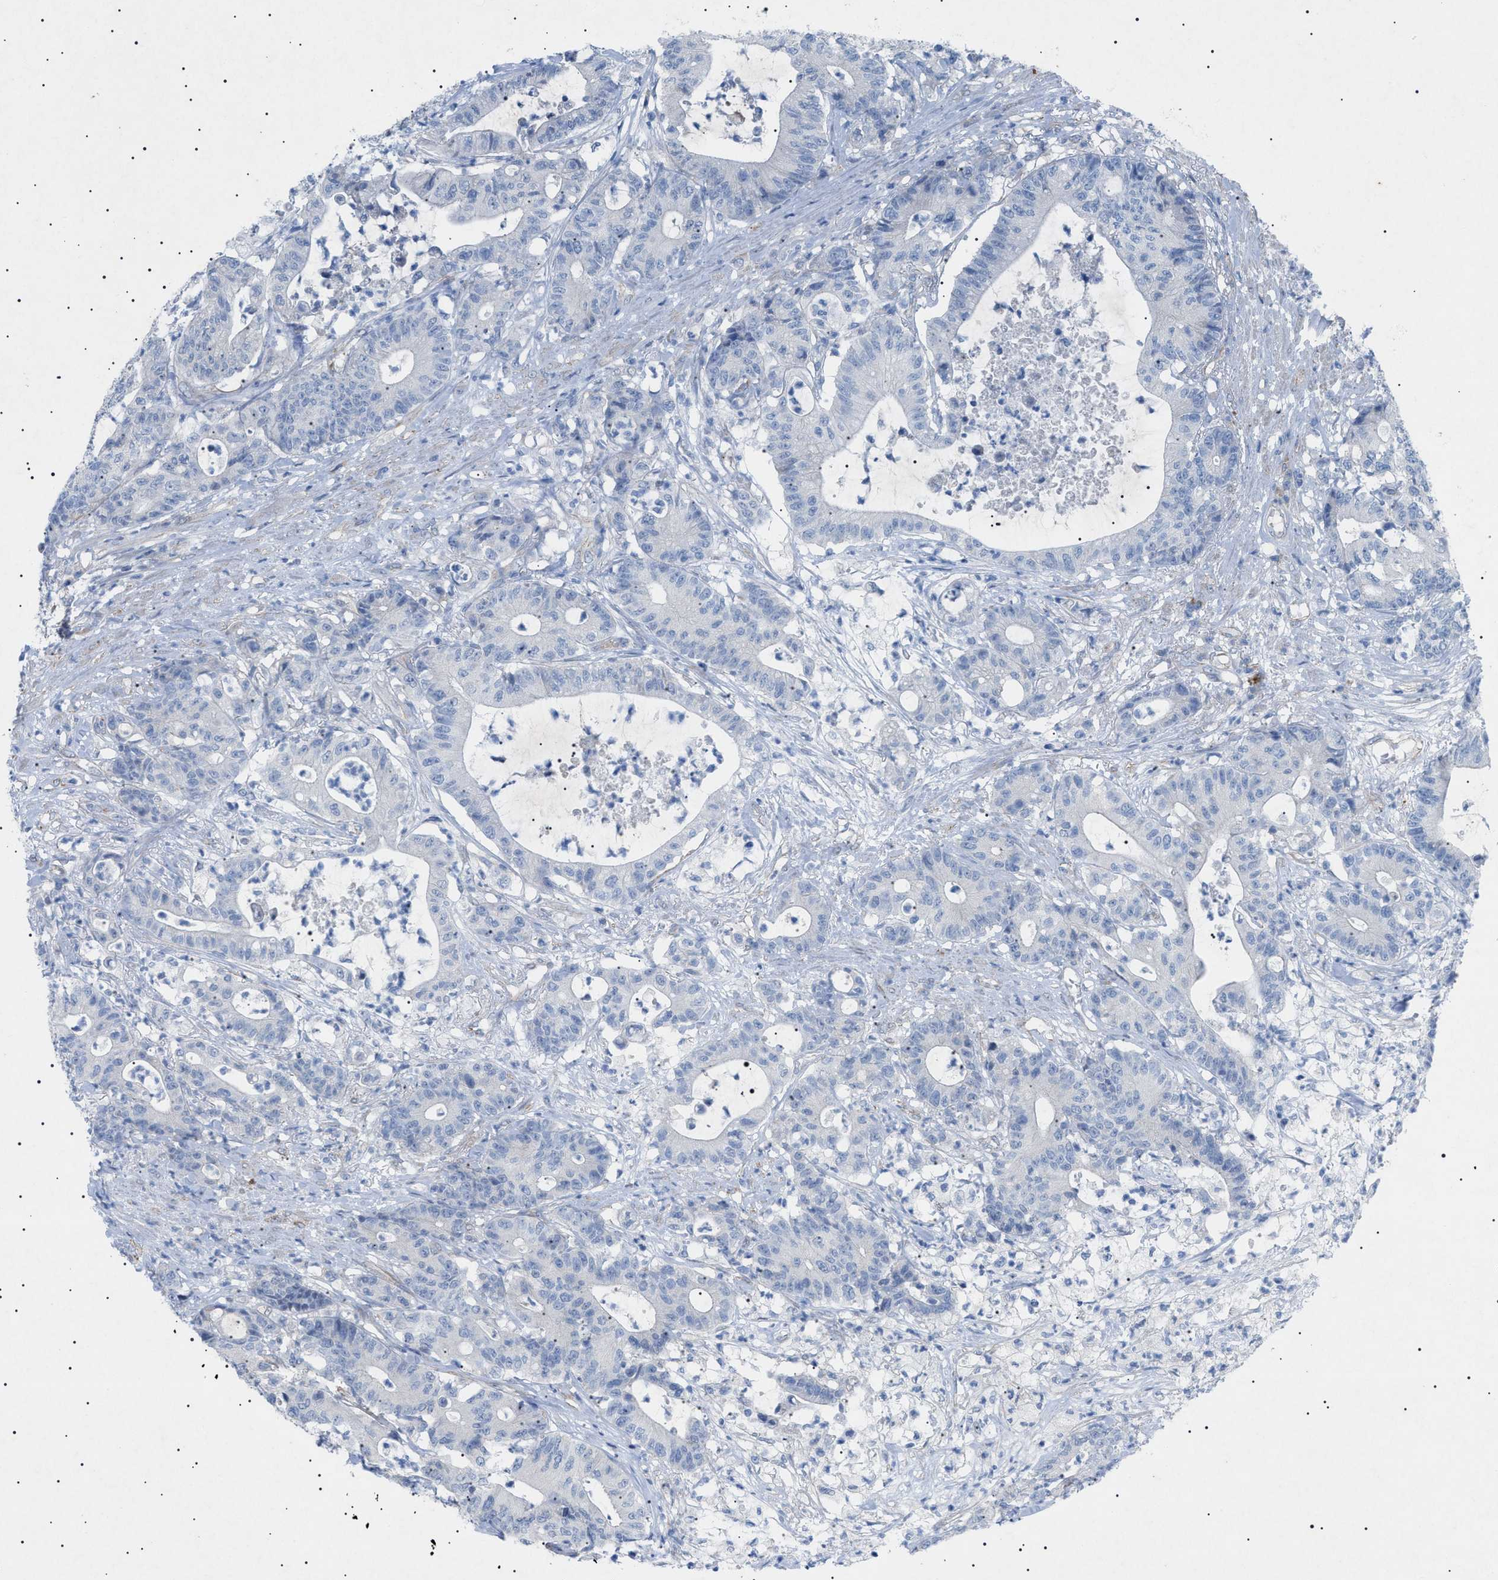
{"staining": {"intensity": "negative", "quantity": "none", "location": "none"}, "tissue": "colorectal cancer", "cell_type": "Tumor cells", "image_type": "cancer", "snomed": [{"axis": "morphology", "description": "Adenocarcinoma, NOS"}, {"axis": "topography", "description": "Colon"}], "caption": "IHC of adenocarcinoma (colorectal) demonstrates no positivity in tumor cells.", "gene": "ADAMTS1", "patient": {"sex": "female", "age": 84}}